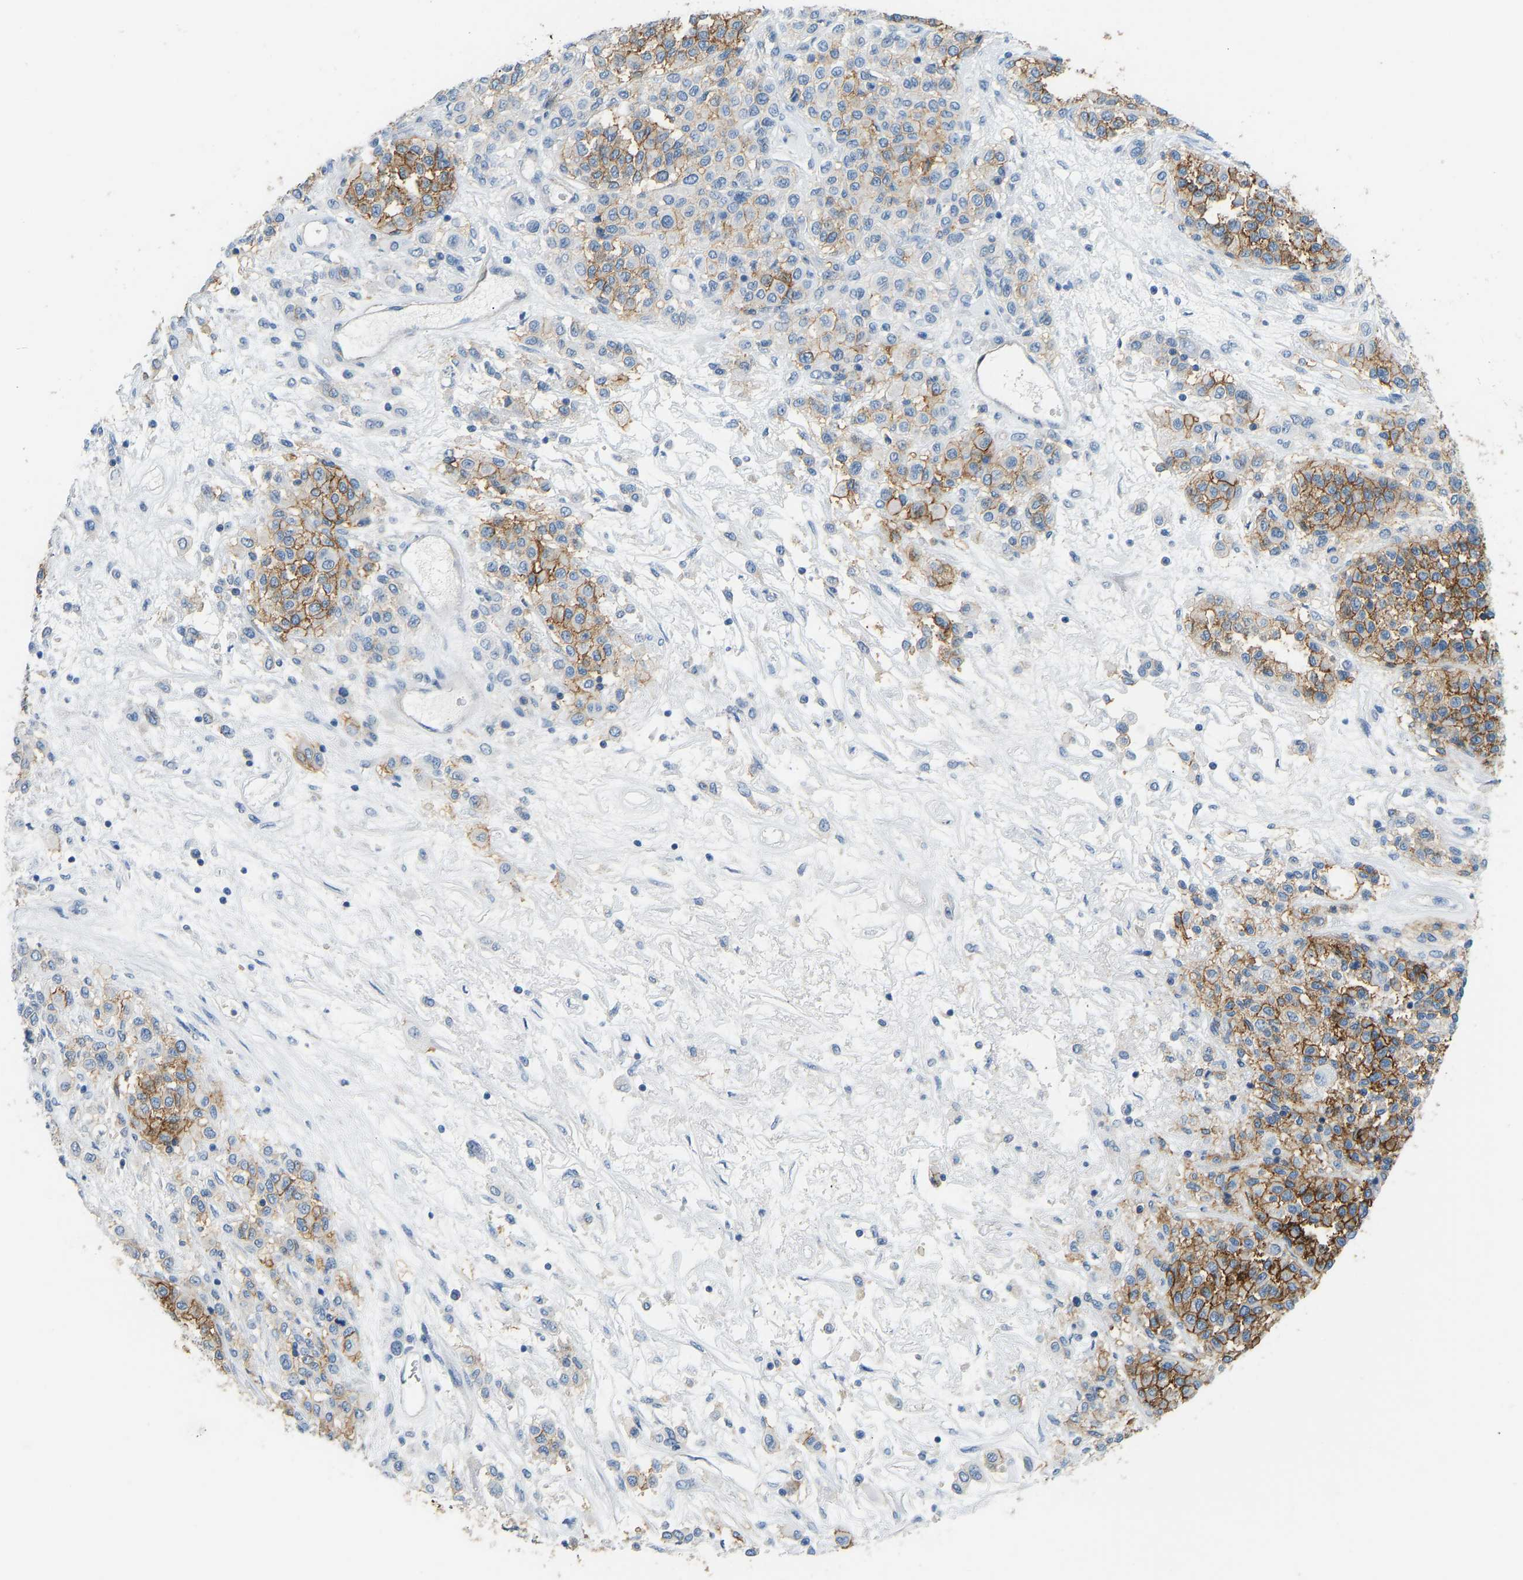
{"staining": {"intensity": "strong", "quantity": ">75%", "location": "cytoplasmic/membranous"}, "tissue": "melanoma", "cell_type": "Tumor cells", "image_type": "cancer", "snomed": [{"axis": "morphology", "description": "Malignant melanoma, Metastatic site"}, {"axis": "topography", "description": "Pancreas"}], "caption": "DAB immunohistochemical staining of melanoma shows strong cytoplasmic/membranous protein staining in about >75% of tumor cells.", "gene": "ATP1A1", "patient": {"sex": "female", "age": 30}}